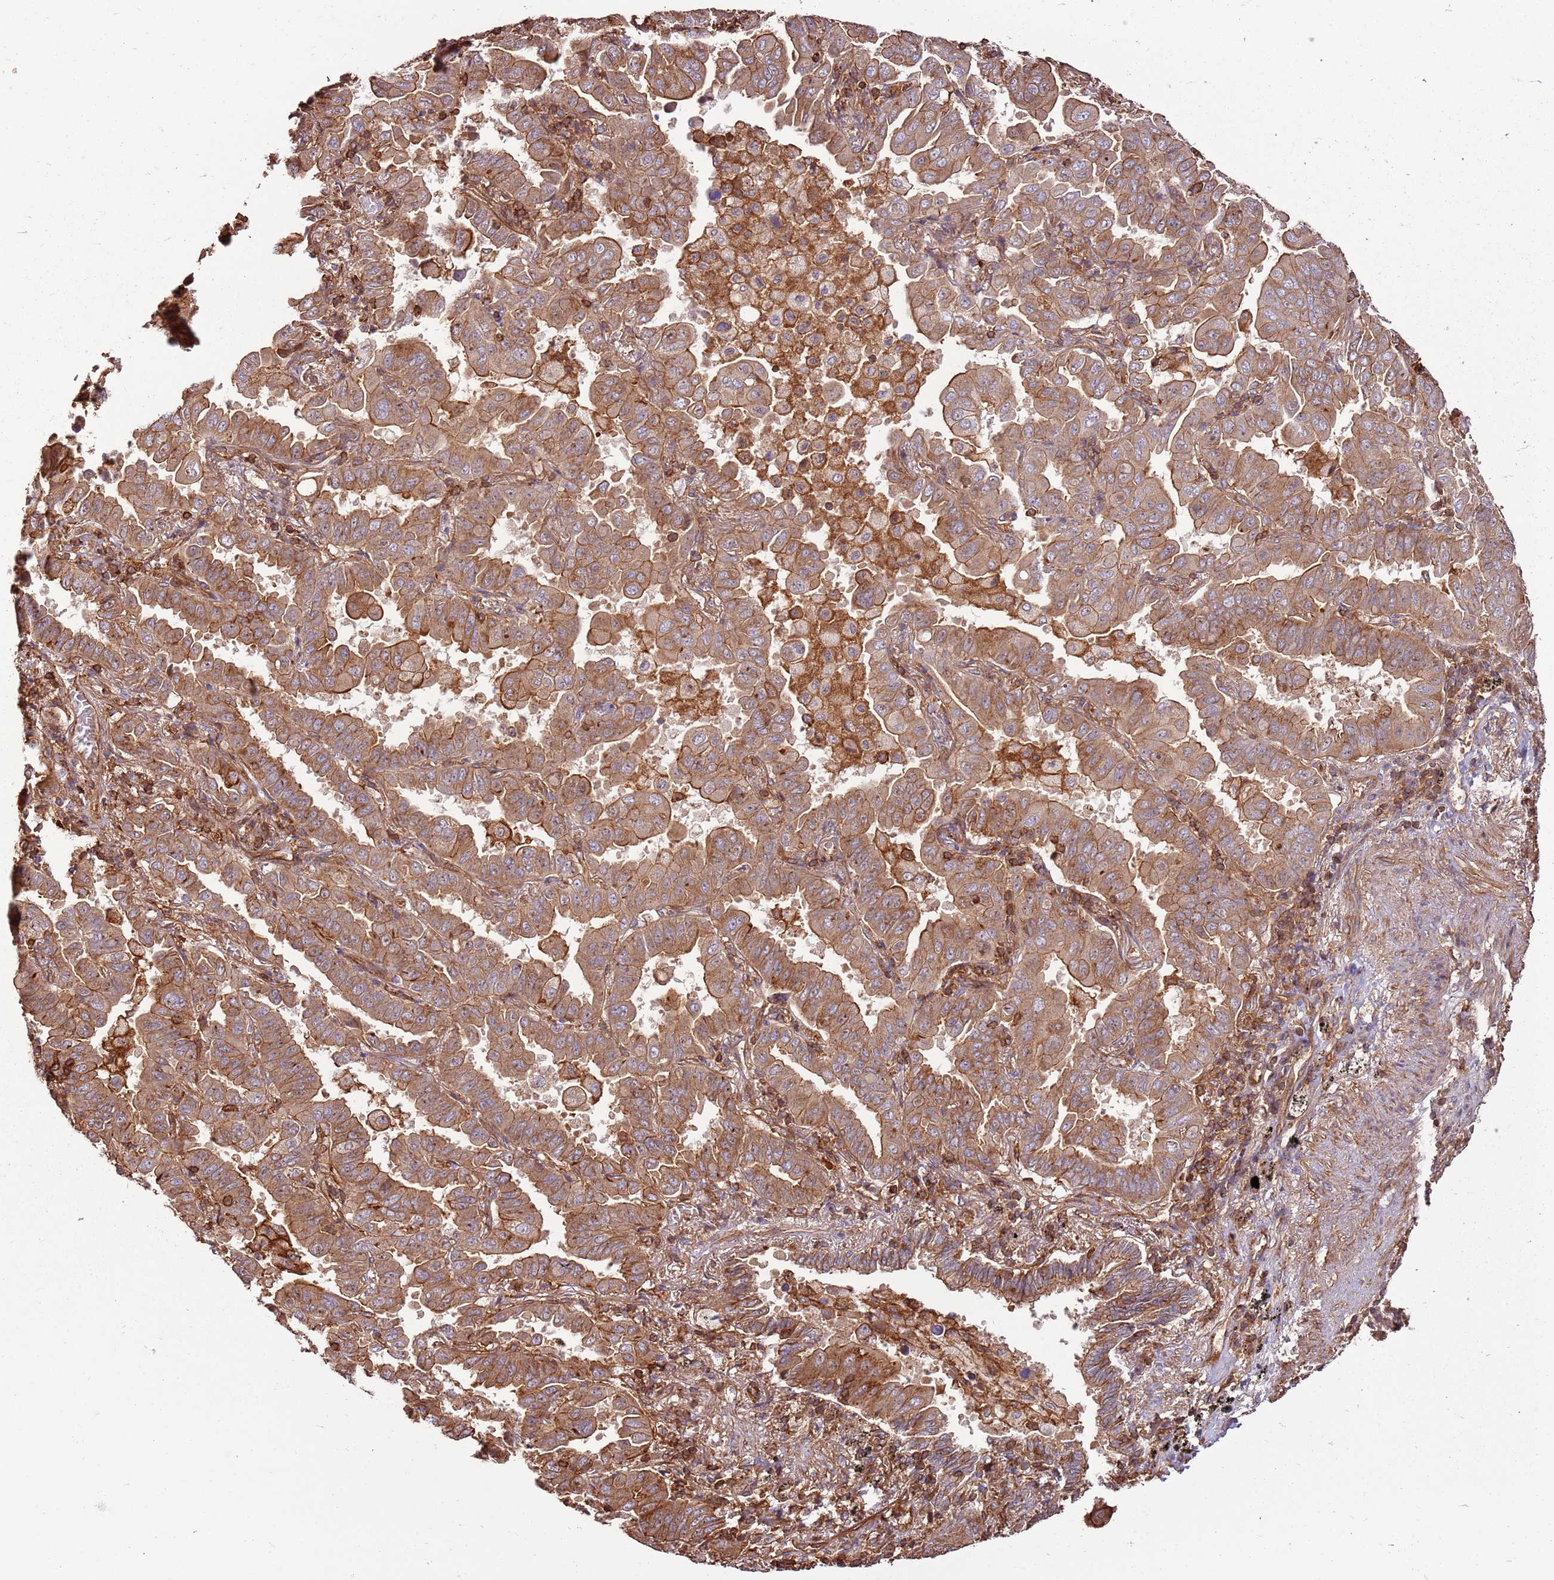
{"staining": {"intensity": "moderate", "quantity": ">75%", "location": "cytoplasmic/membranous"}, "tissue": "lung cancer", "cell_type": "Tumor cells", "image_type": "cancer", "snomed": [{"axis": "morphology", "description": "Adenocarcinoma, NOS"}, {"axis": "topography", "description": "Lung"}], "caption": "Immunohistochemistry (DAB) staining of human lung cancer exhibits moderate cytoplasmic/membranous protein positivity in about >75% of tumor cells.", "gene": "ACVR2A", "patient": {"sex": "male", "age": 64}}